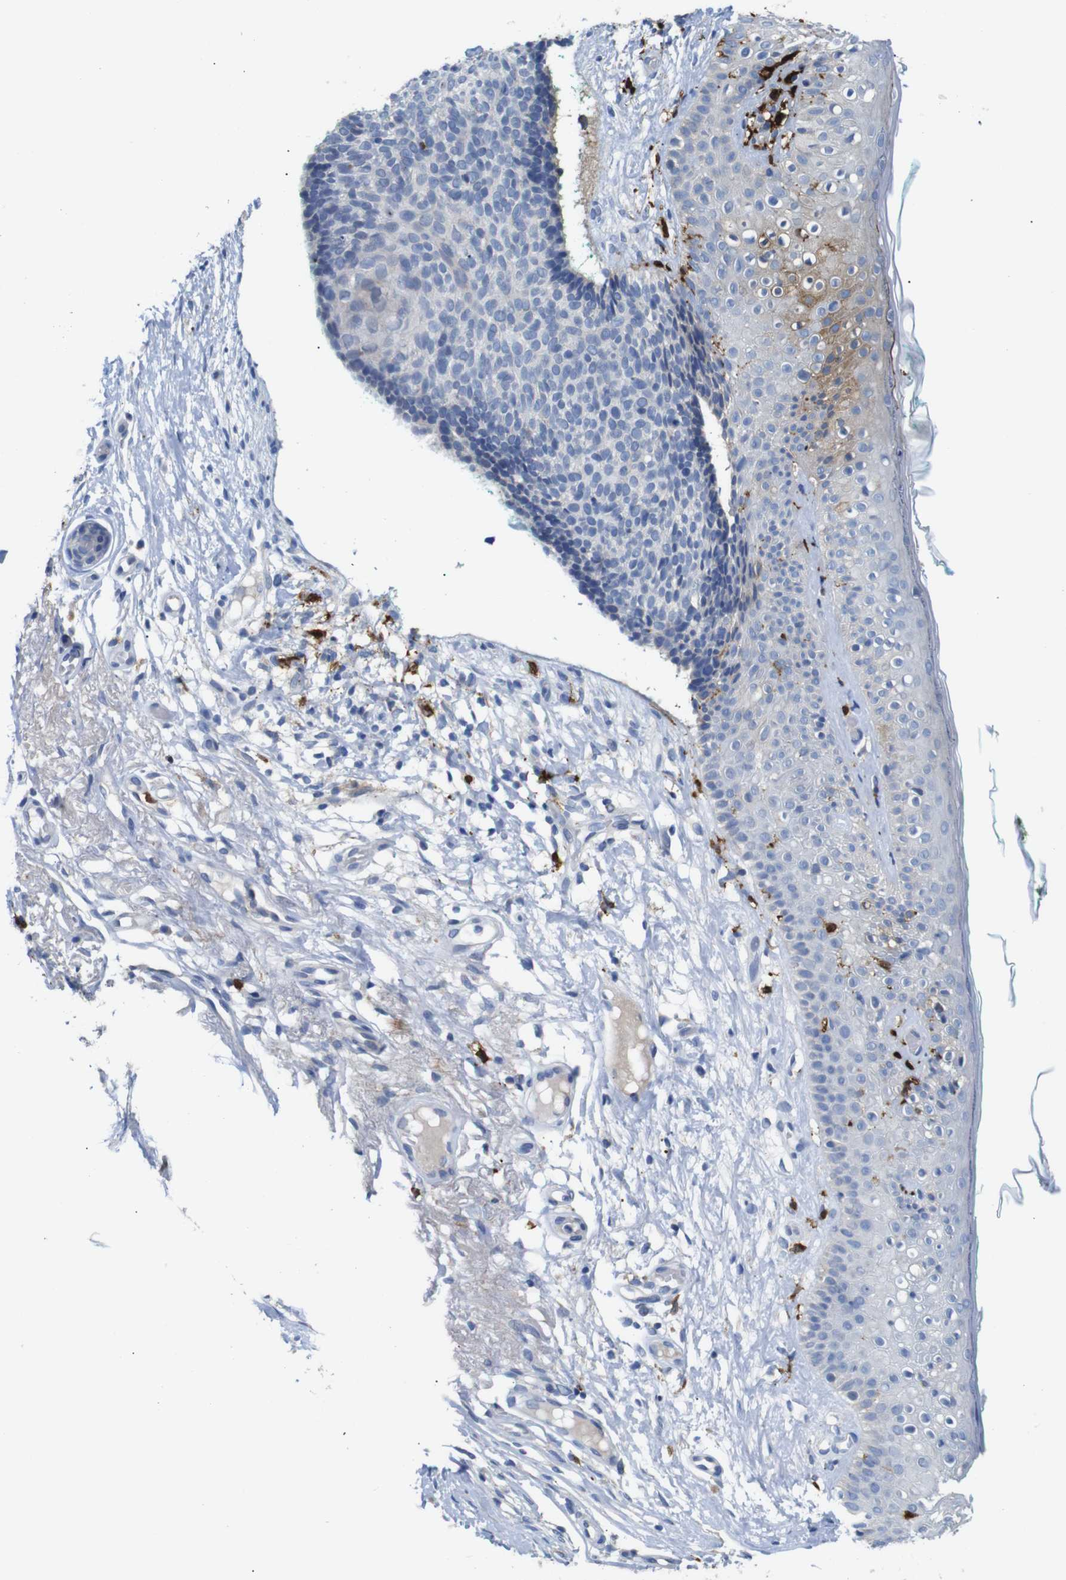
{"staining": {"intensity": "negative", "quantity": "none", "location": "none"}, "tissue": "skin cancer", "cell_type": "Tumor cells", "image_type": "cancer", "snomed": [{"axis": "morphology", "description": "Basal cell carcinoma"}, {"axis": "topography", "description": "Skin"}], "caption": "High magnification brightfield microscopy of skin cancer (basal cell carcinoma) stained with DAB (brown) and counterstained with hematoxylin (blue): tumor cells show no significant positivity. (DAB immunohistochemistry with hematoxylin counter stain).", "gene": "ALOX15", "patient": {"sex": "female", "age": 84}}